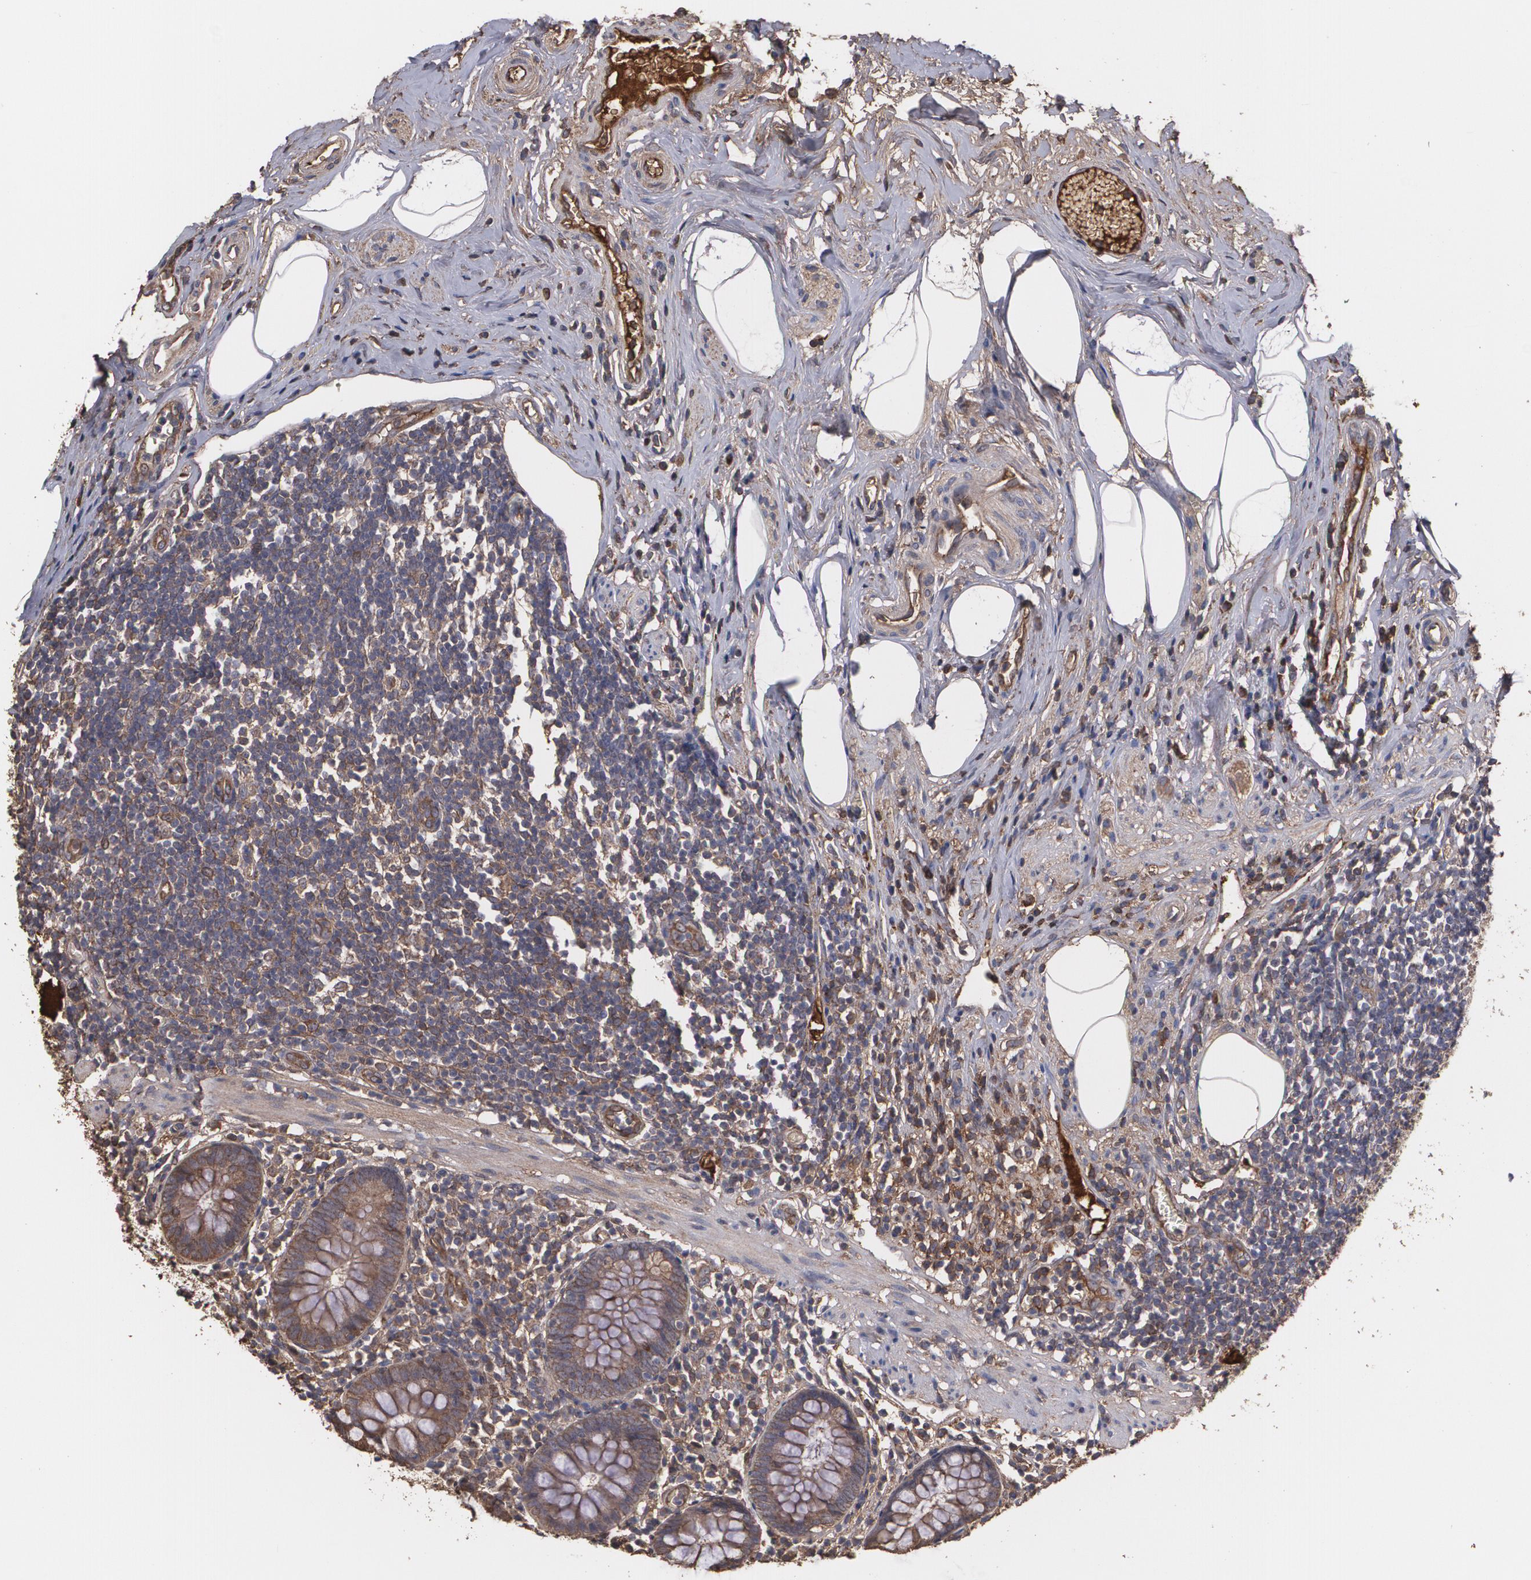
{"staining": {"intensity": "moderate", "quantity": ">75%", "location": "cytoplasmic/membranous"}, "tissue": "appendix", "cell_type": "Glandular cells", "image_type": "normal", "snomed": [{"axis": "morphology", "description": "Normal tissue, NOS"}, {"axis": "topography", "description": "Appendix"}], "caption": "A photomicrograph showing moderate cytoplasmic/membranous expression in about >75% of glandular cells in benign appendix, as visualized by brown immunohistochemical staining.", "gene": "PON1", "patient": {"sex": "male", "age": 38}}